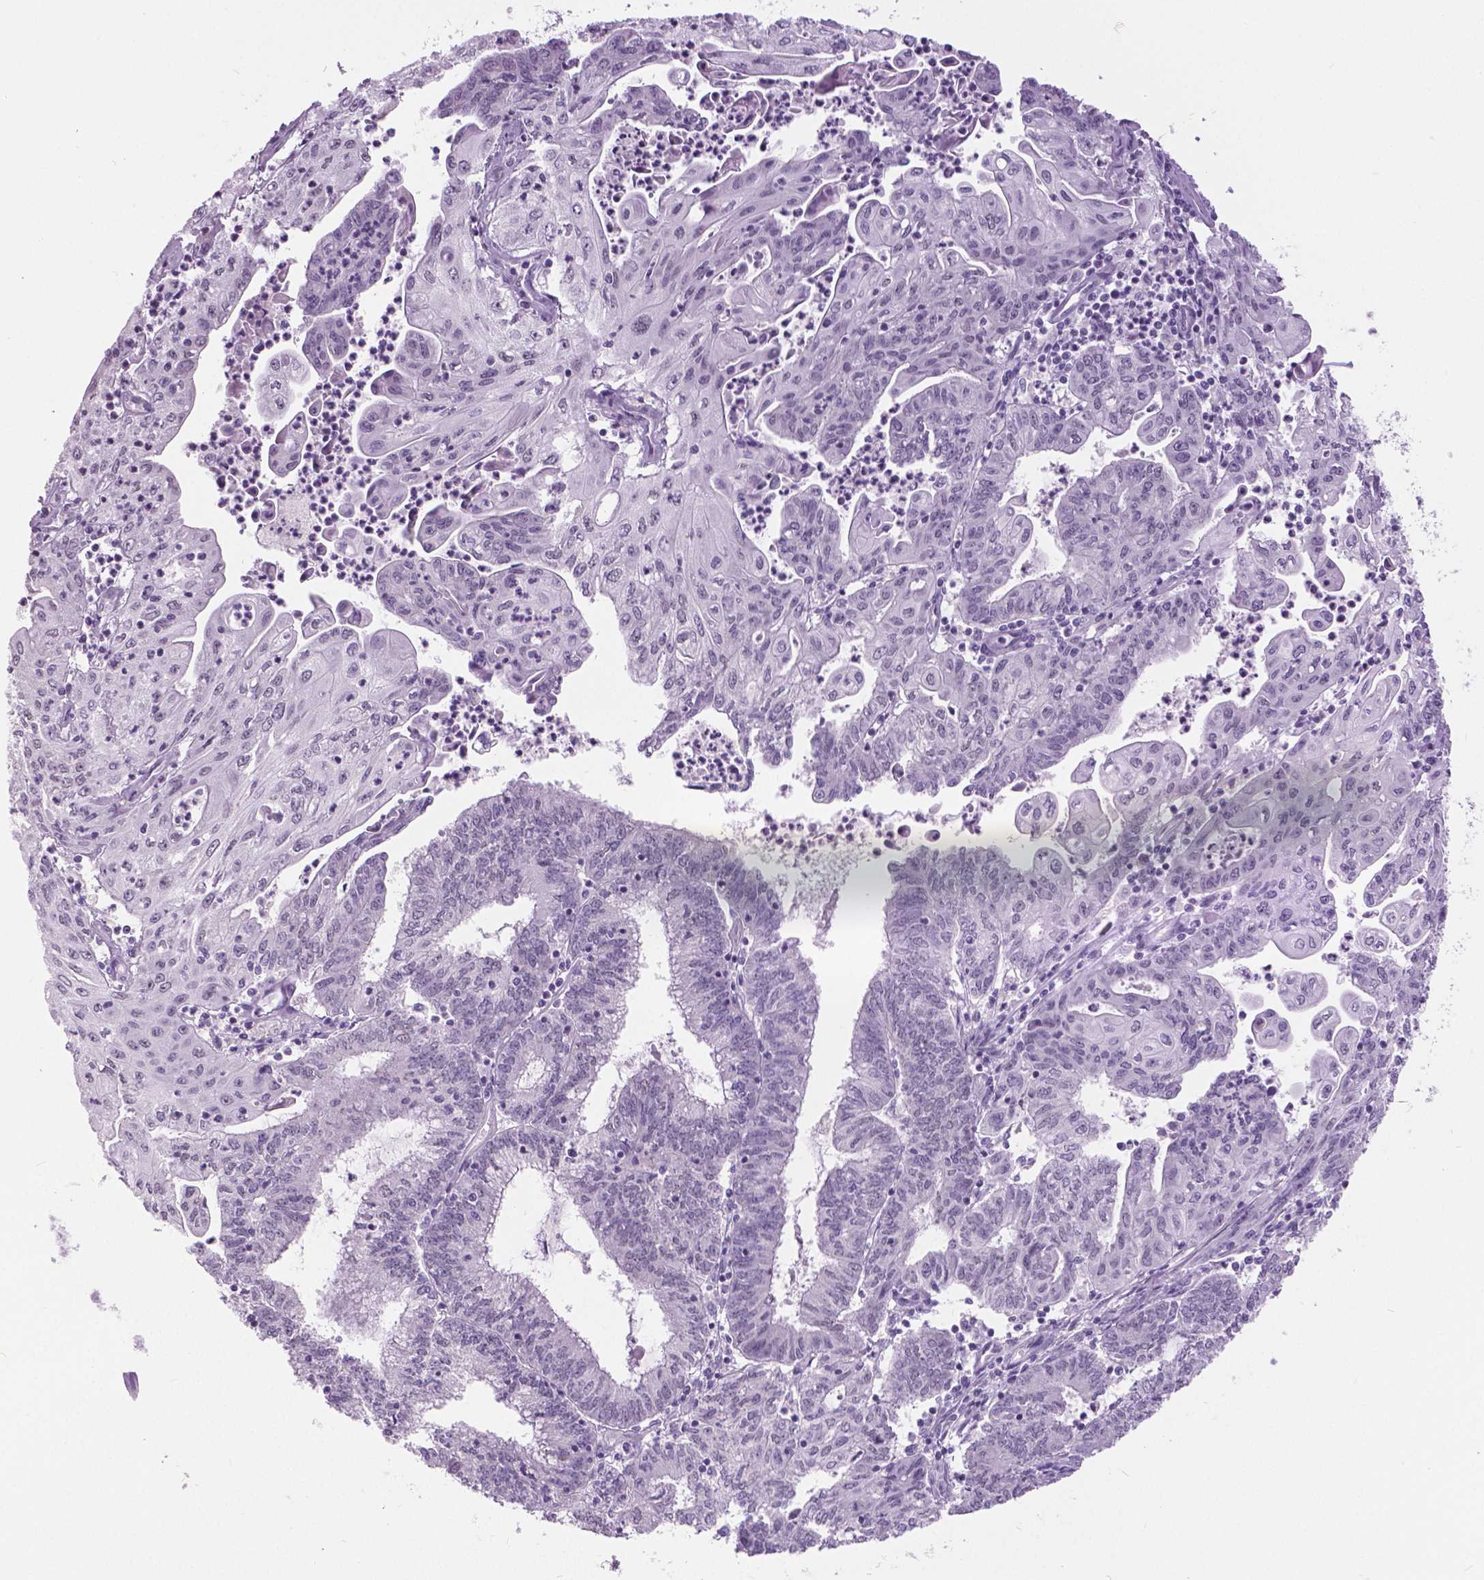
{"staining": {"intensity": "negative", "quantity": "none", "location": "none"}, "tissue": "endometrial cancer", "cell_type": "Tumor cells", "image_type": "cancer", "snomed": [{"axis": "morphology", "description": "Adenocarcinoma, NOS"}, {"axis": "topography", "description": "Endometrium"}], "caption": "The histopathology image demonstrates no staining of tumor cells in endometrial cancer (adenocarcinoma).", "gene": "MYOM1", "patient": {"sex": "female", "age": 61}}